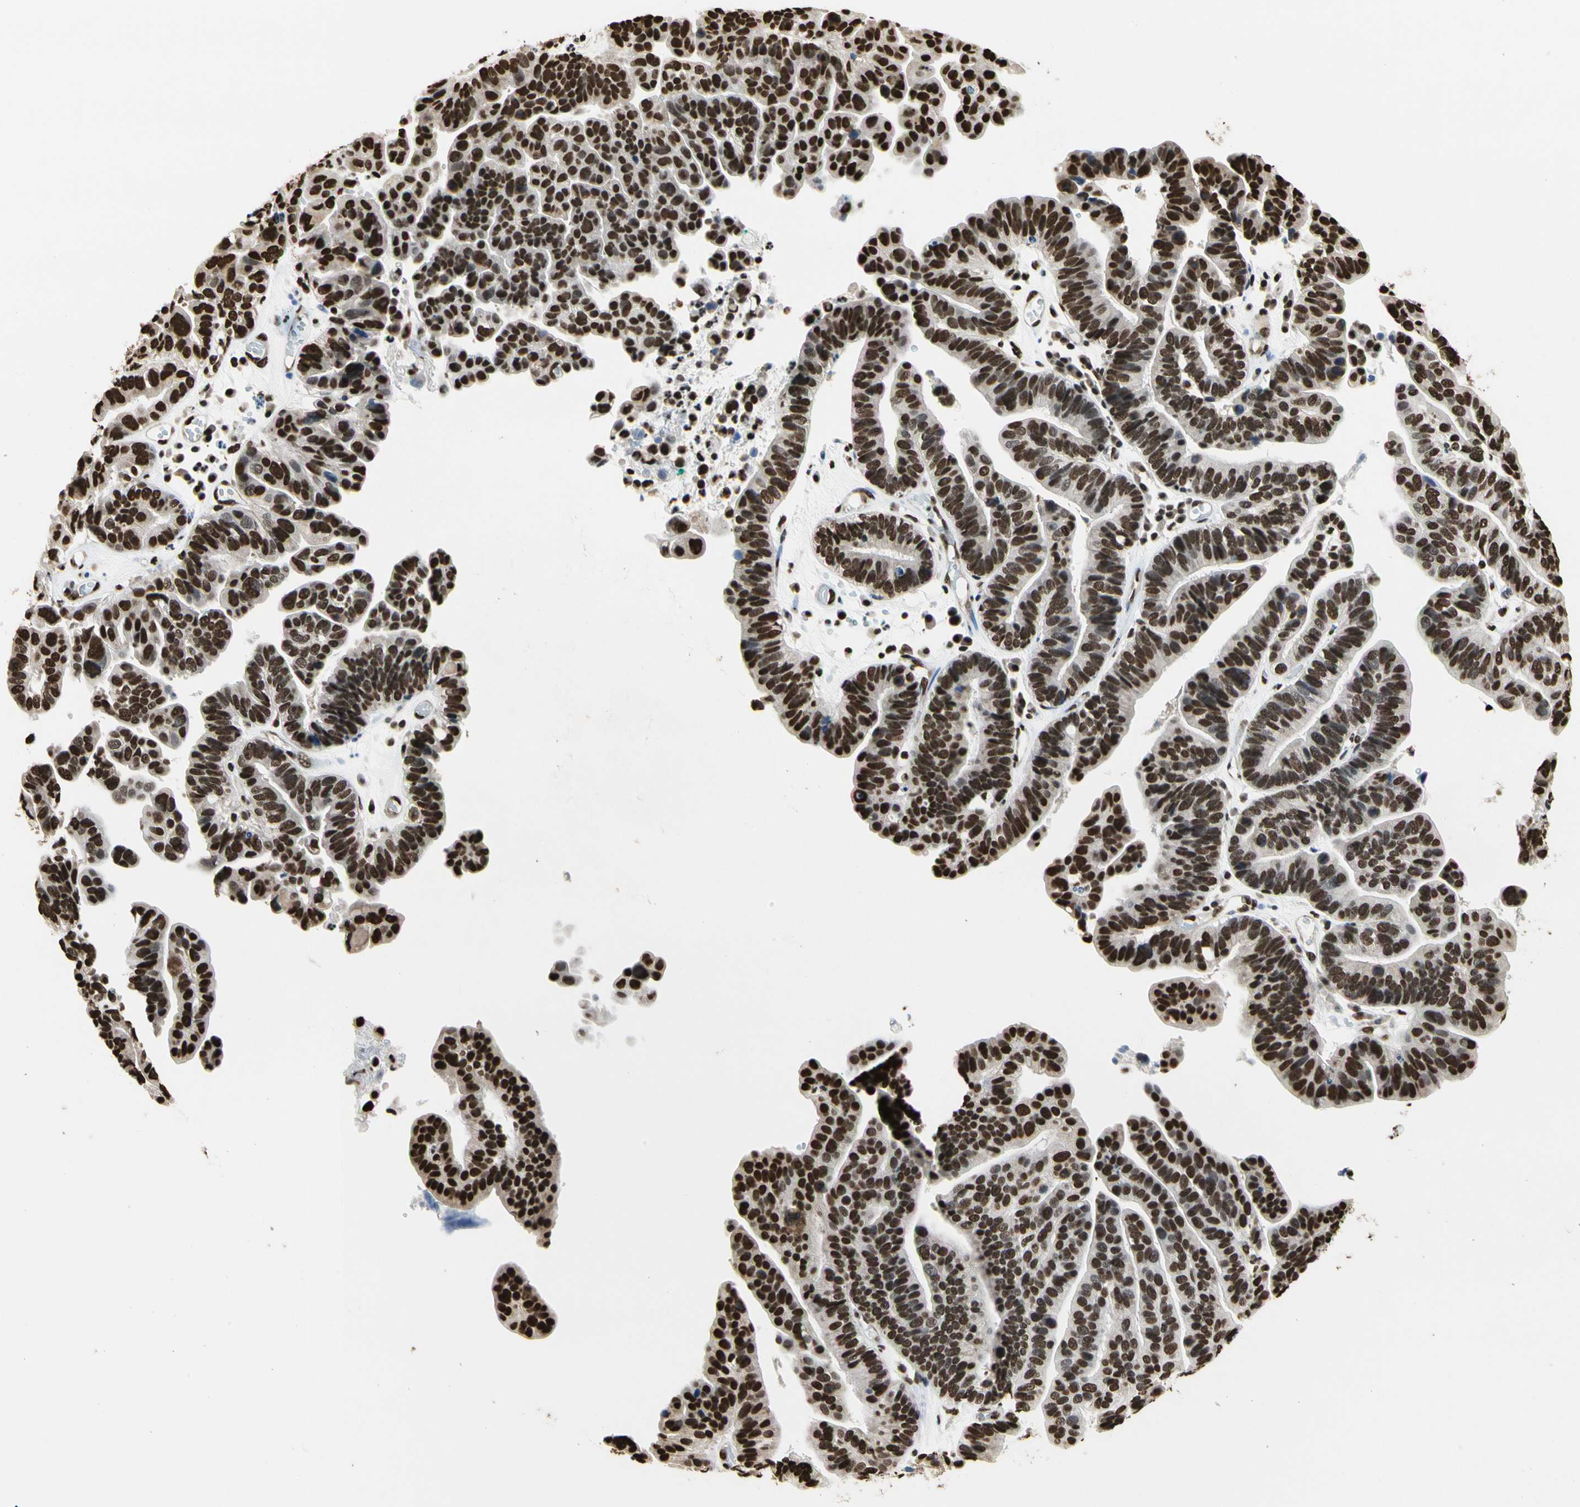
{"staining": {"intensity": "strong", "quantity": ">75%", "location": "nuclear"}, "tissue": "ovarian cancer", "cell_type": "Tumor cells", "image_type": "cancer", "snomed": [{"axis": "morphology", "description": "Cystadenocarcinoma, serous, NOS"}, {"axis": "topography", "description": "Ovary"}], "caption": "Ovarian cancer (serous cystadenocarcinoma) was stained to show a protein in brown. There is high levels of strong nuclear staining in approximately >75% of tumor cells.", "gene": "HNRNPK", "patient": {"sex": "female", "age": 56}}